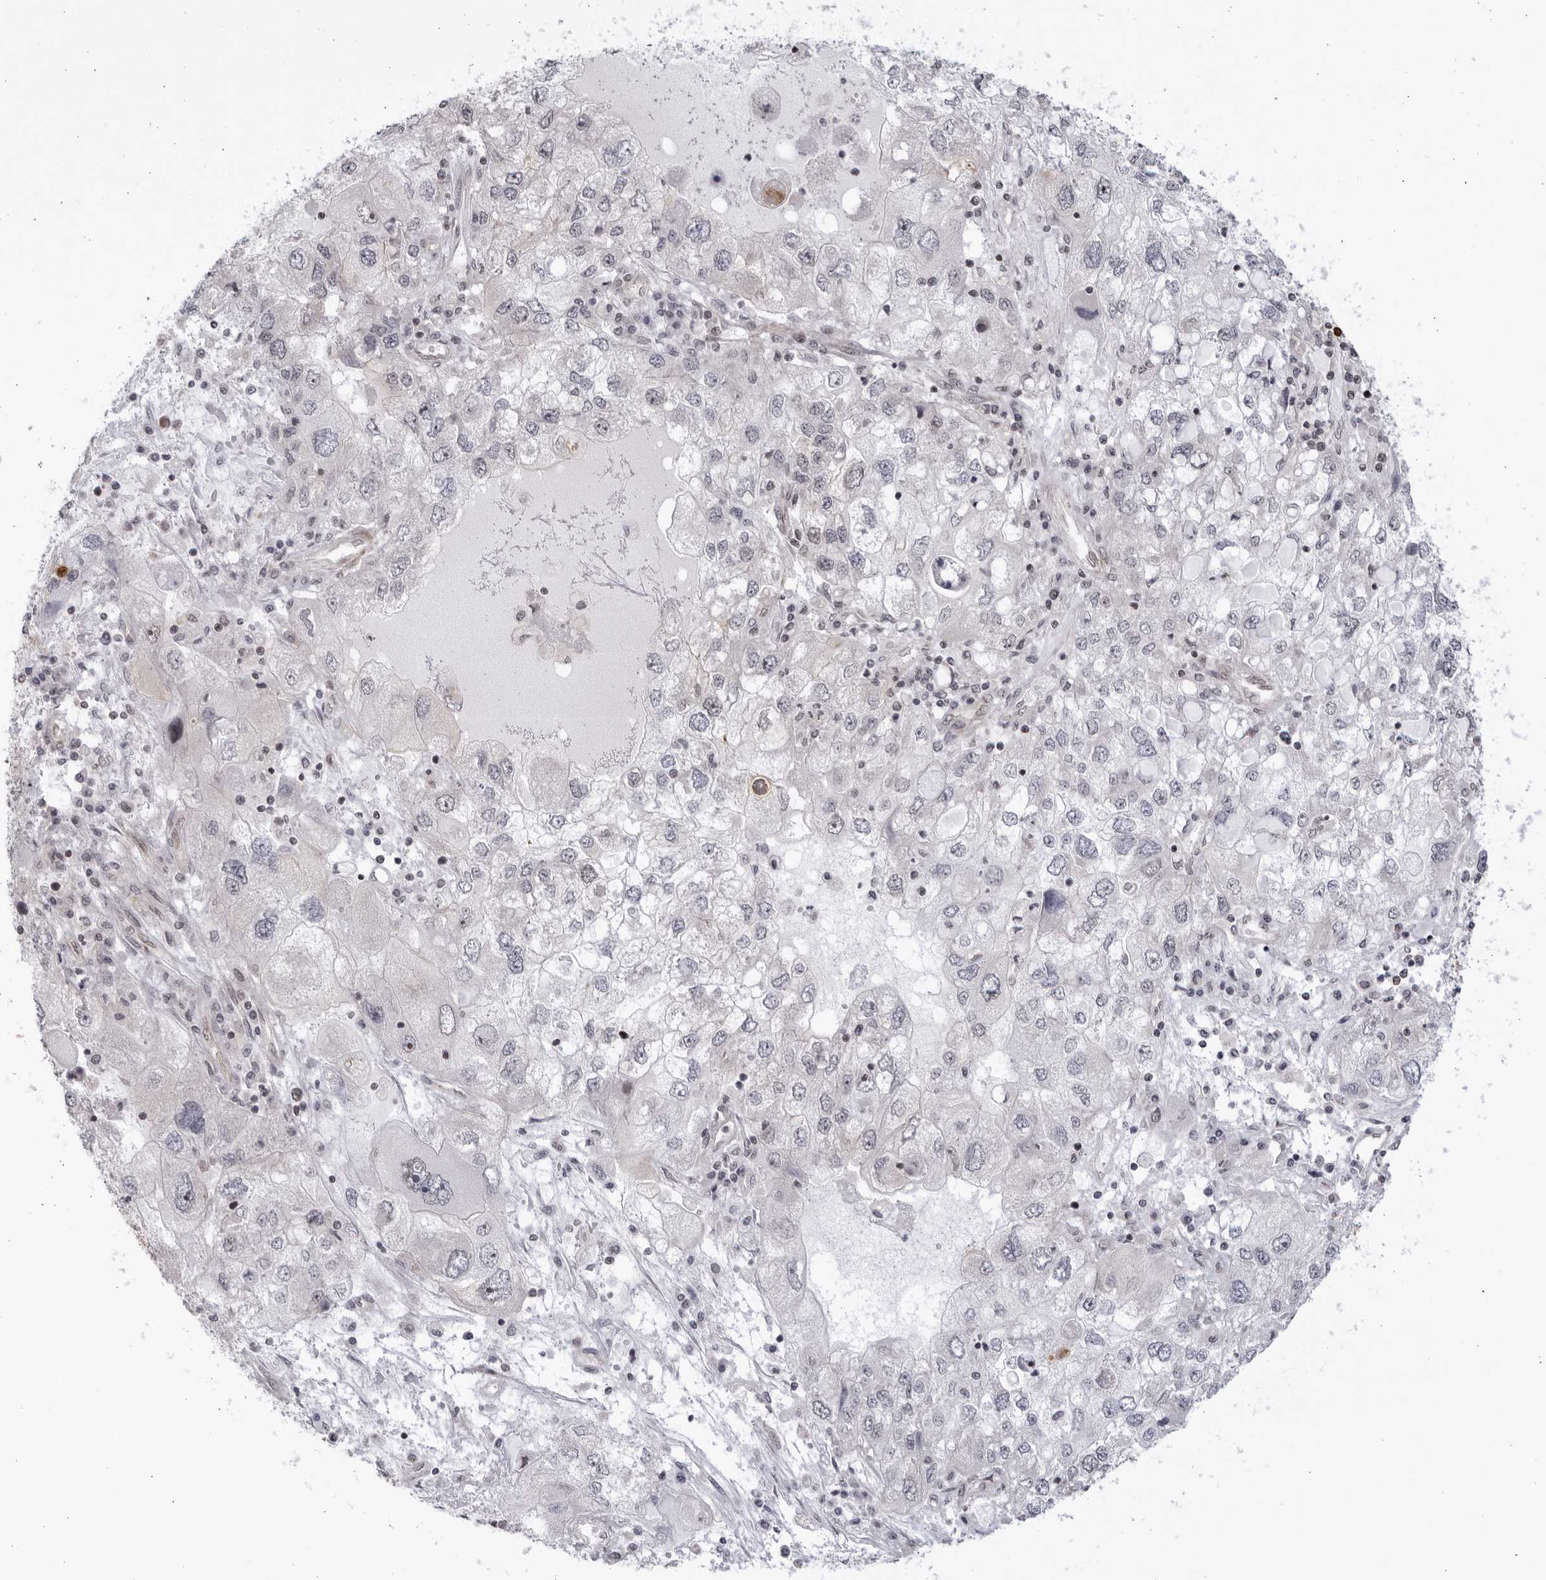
{"staining": {"intensity": "weak", "quantity": "<25%", "location": "cytoplasmic/membranous,nuclear"}, "tissue": "endometrial cancer", "cell_type": "Tumor cells", "image_type": "cancer", "snomed": [{"axis": "morphology", "description": "Adenocarcinoma, NOS"}, {"axis": "topography", "description": "Endometrium"}], "caption": "Protein analysis of adenocarcinoma (endometrial) shows no significant staining in tumor cells. (DAB immunohistochemistry, high magnification).", "gene": "CNBD1", "patient": {"sex": "female", "age": 49}}